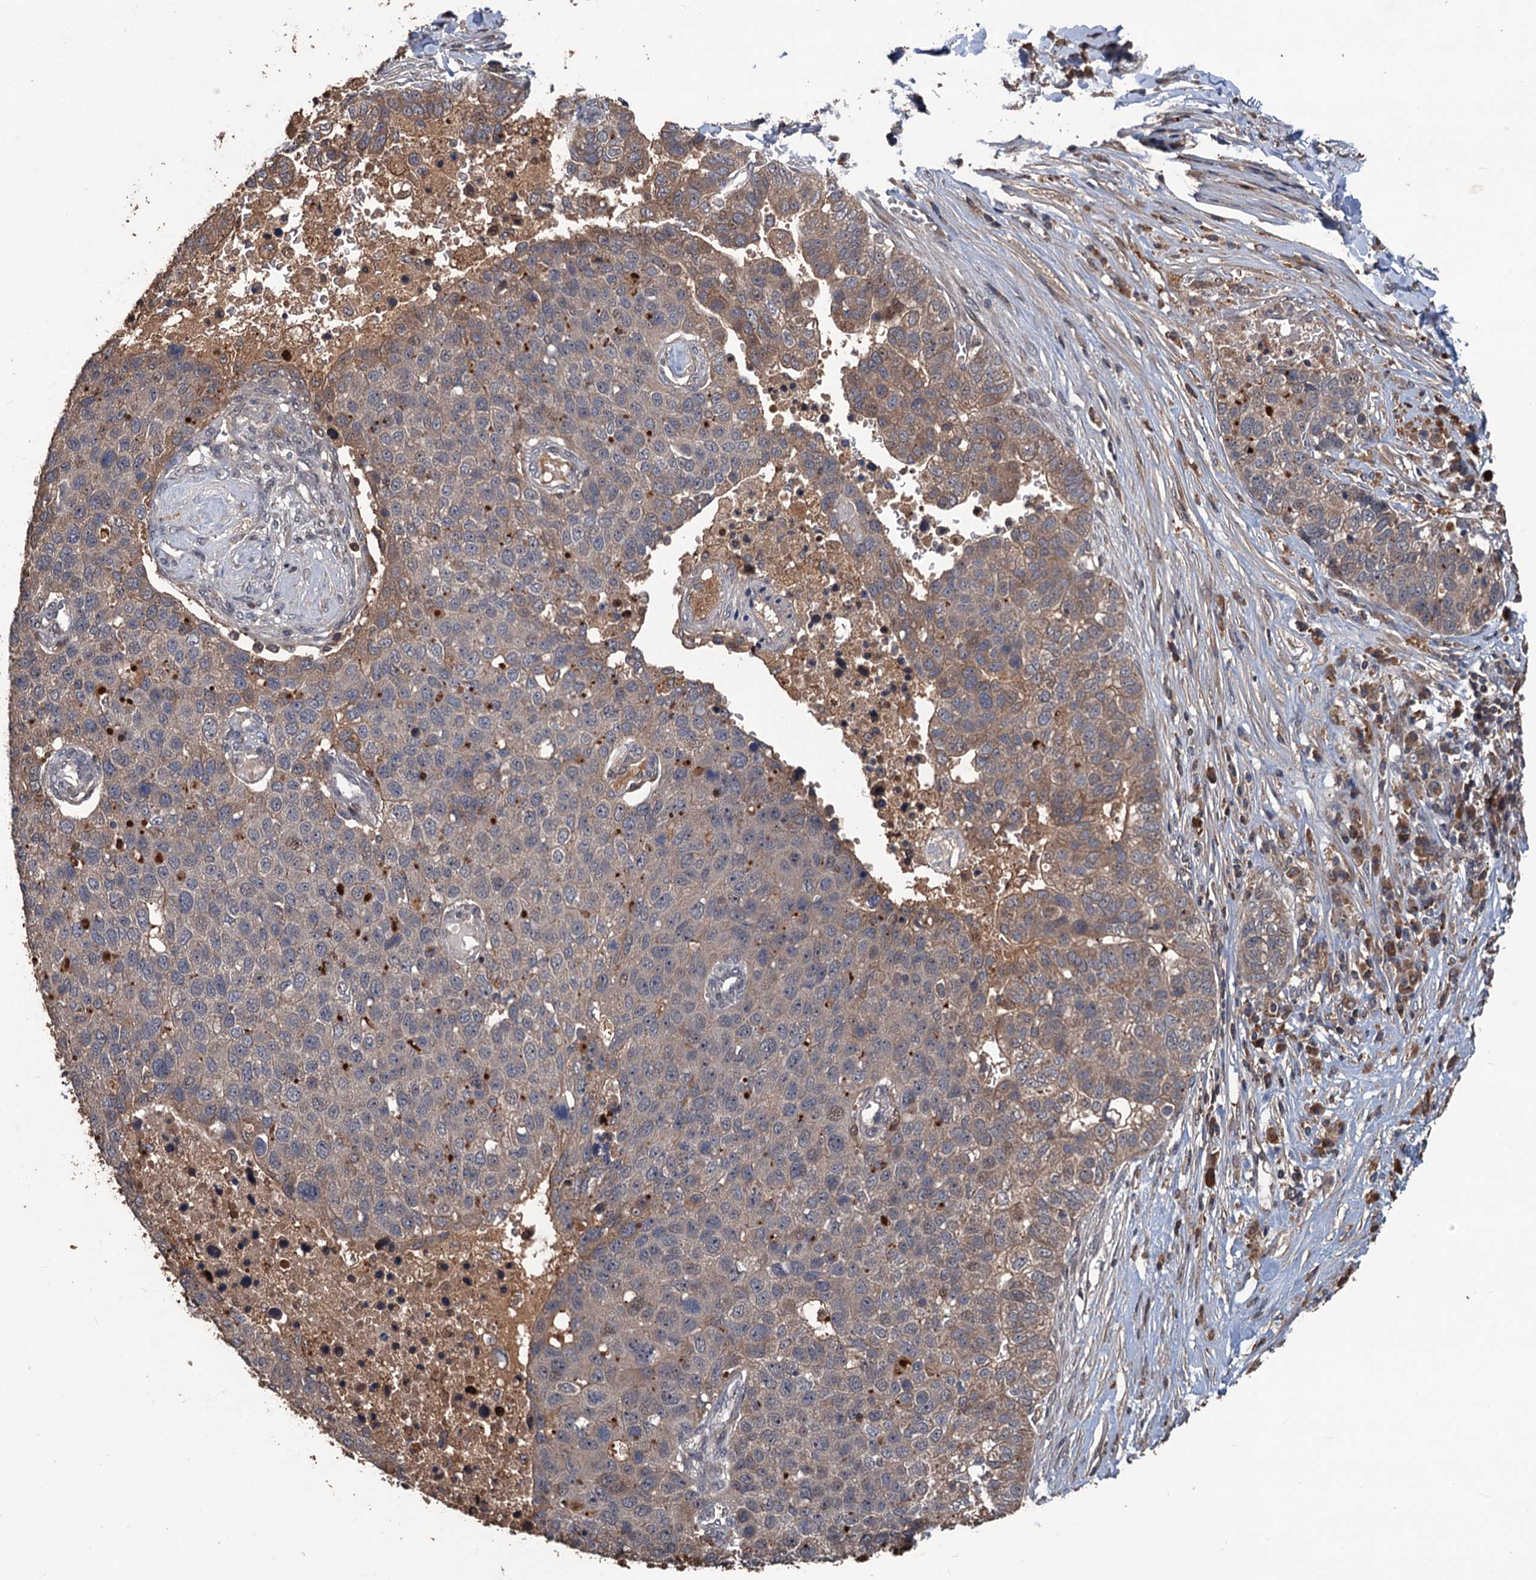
{"staining": {"intensity": "weak", "quantity": "<25%", "location": "cytoplasmic/membranous,nuclear"}, "tissue": "pancreatic cancer", "cell_type": "Tumor cells", "image_type": "cancer", "snomed": [{"axis": "morphology", "description": "Adenocarcinoma, NOS"}, {"axis": "topography", "description": "Pancreas"}], "caption": "IHC of adenocarcinoma (pancreatic) exhibits no positivity in tumor cells.", "gene": "ZNF438", "patient": {"sex": "female", "age": 61}}